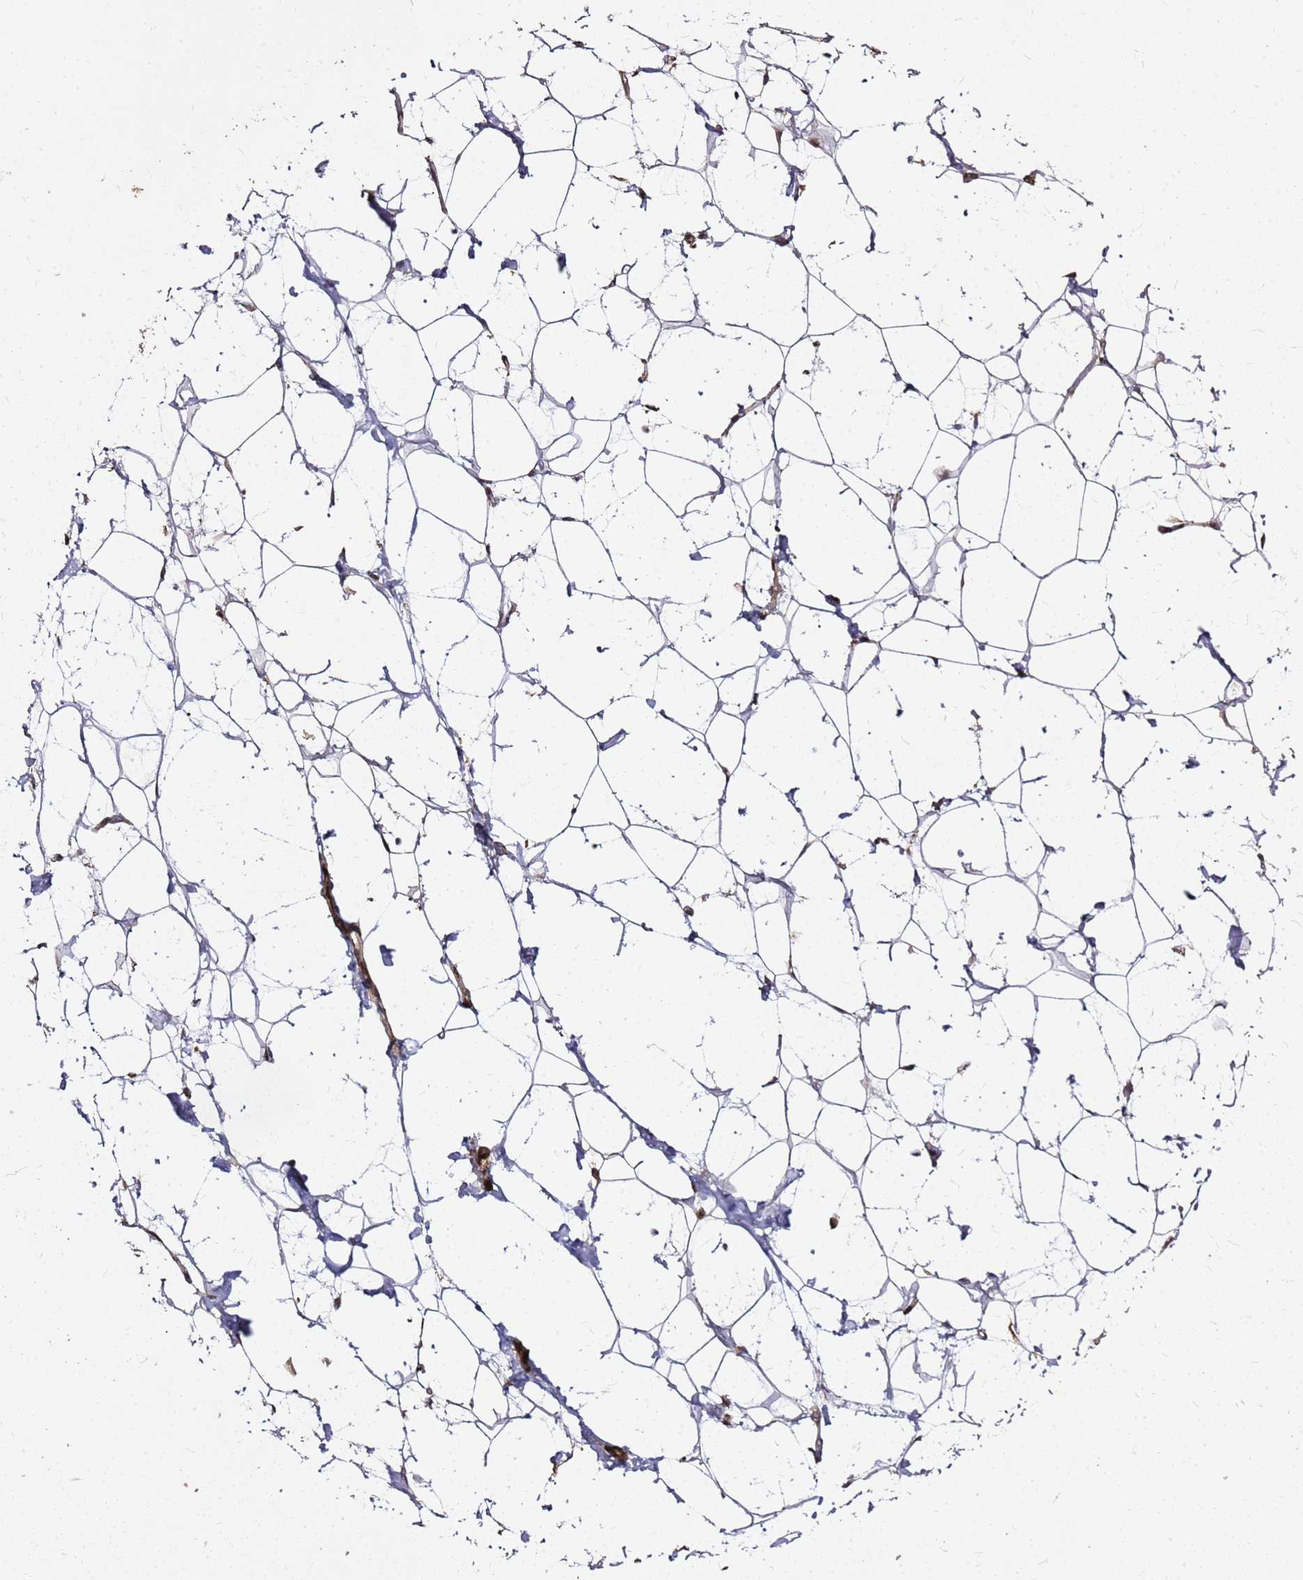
{"staining": {"intensity": "strong", "quantity": "25%-75%", "location": "cytoplasmic/membranous,nuclear"}, "tissue": "adipose tissue", "cell_type": "Adipocytes", "image_type": "normal", "snomed": [{"axis": "morphology", "description": "Normal tissue, NOS"}, {"axis": "topography", "description": "Breast"}], "caption": "An immunohistochemistry (IHC) image of benign tissue is shown. Protein staining in brown shows strong cytoplasmic/membranous,nuclear positivity in adipose tissue within adipocytes.", "gene": "NUDT14", "patient": {"sex": "female", "age": 26}}